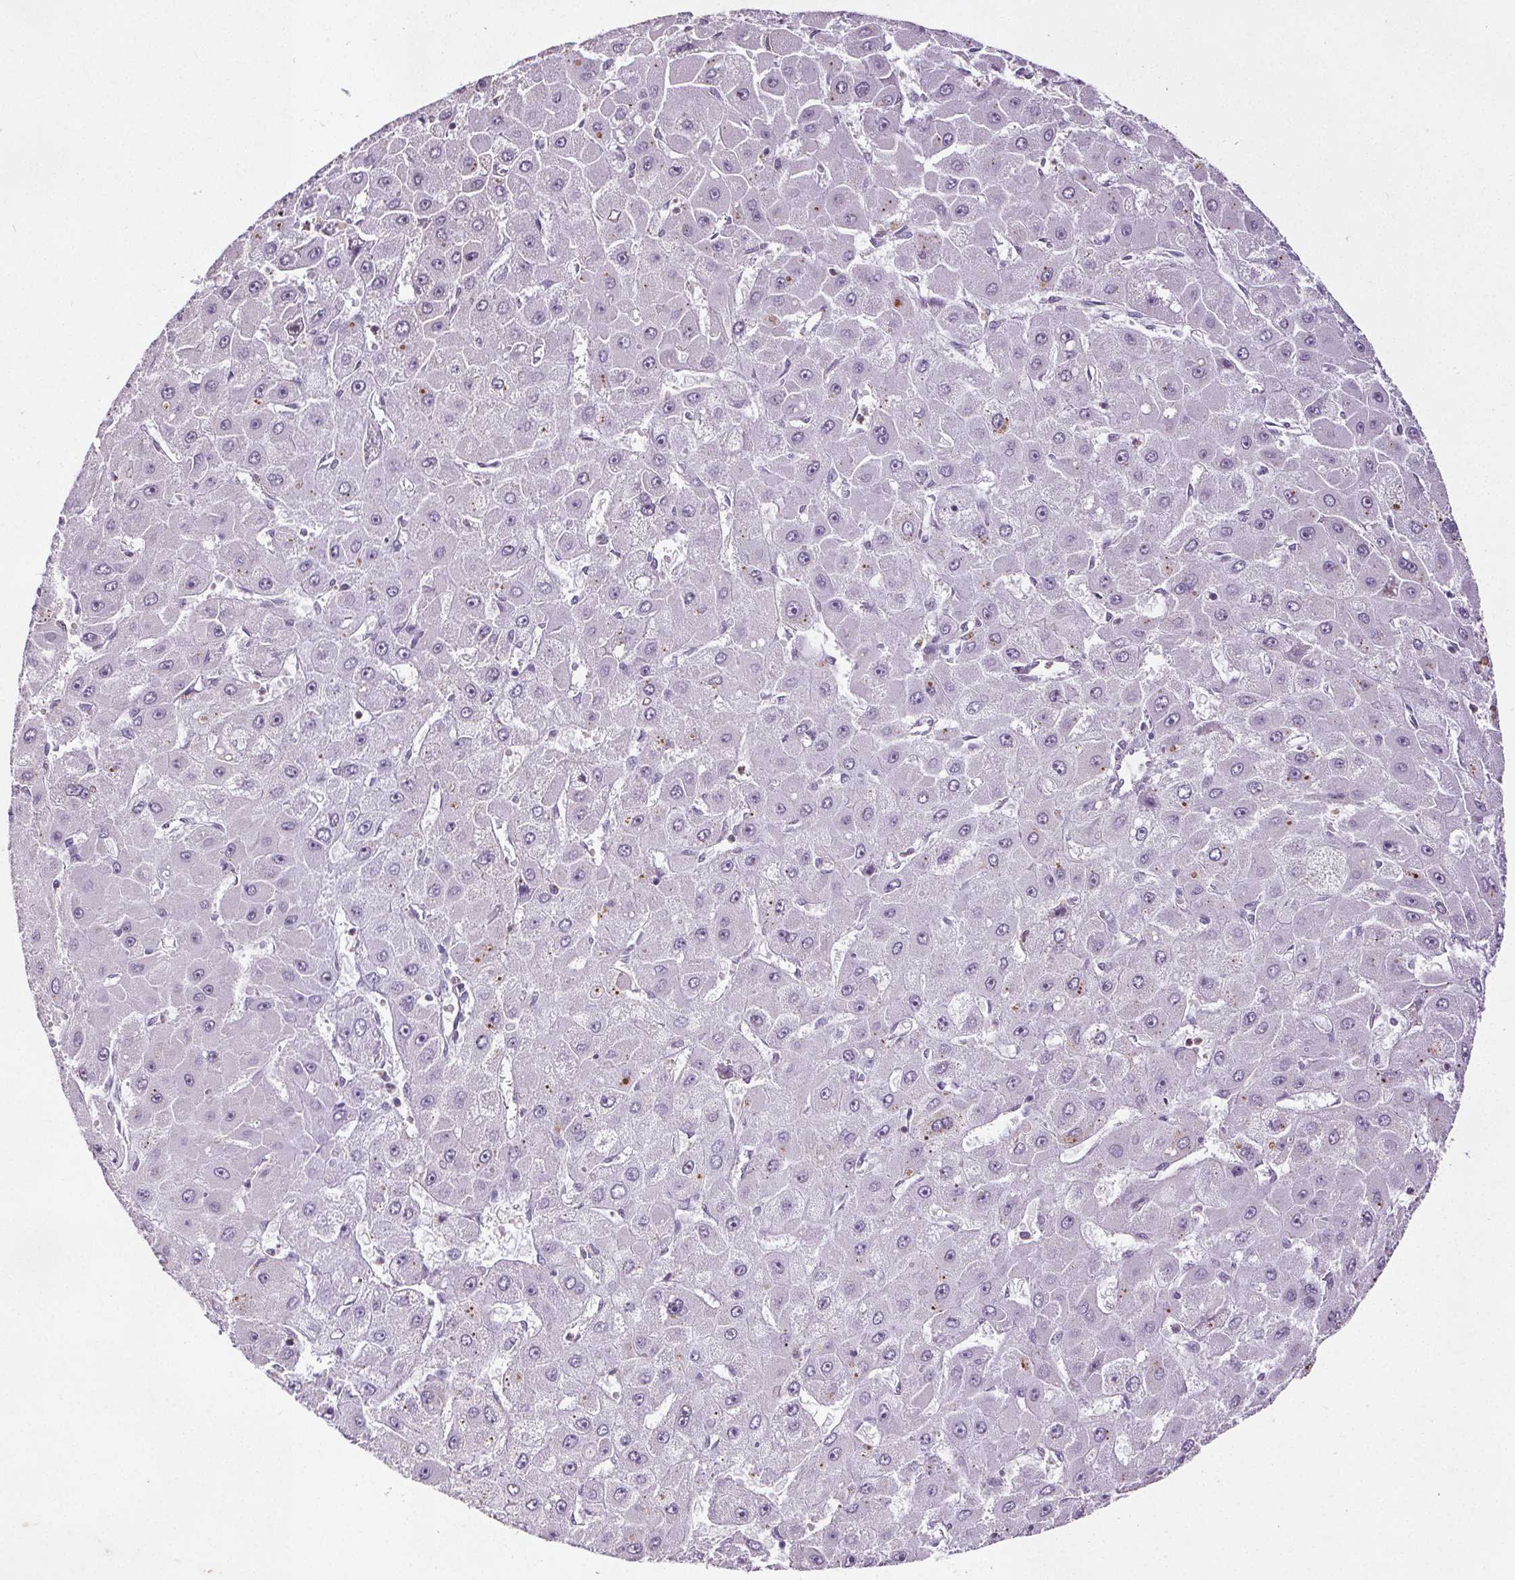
{"staining": {"intensity": "negative", "quantity": "none", "location": "none"}, "tissue": "liver cancer", "cell_type": "Tumor cells", "image_type": "cancer", "snomed": [{"axis": "morphology", "description": "Carcinoma, Hepatocellular, NOS"}, {"axis": "topography", "description": "Liver"}], "caption": "IHC photomicrograph of neoplastic tissue: hepatocellular carcinoma (liver) stained with DAB reveals no significant protein expression in tumor cells.", "gene": "C19orf84", "patient": {"sex": "female", "age": 25}}